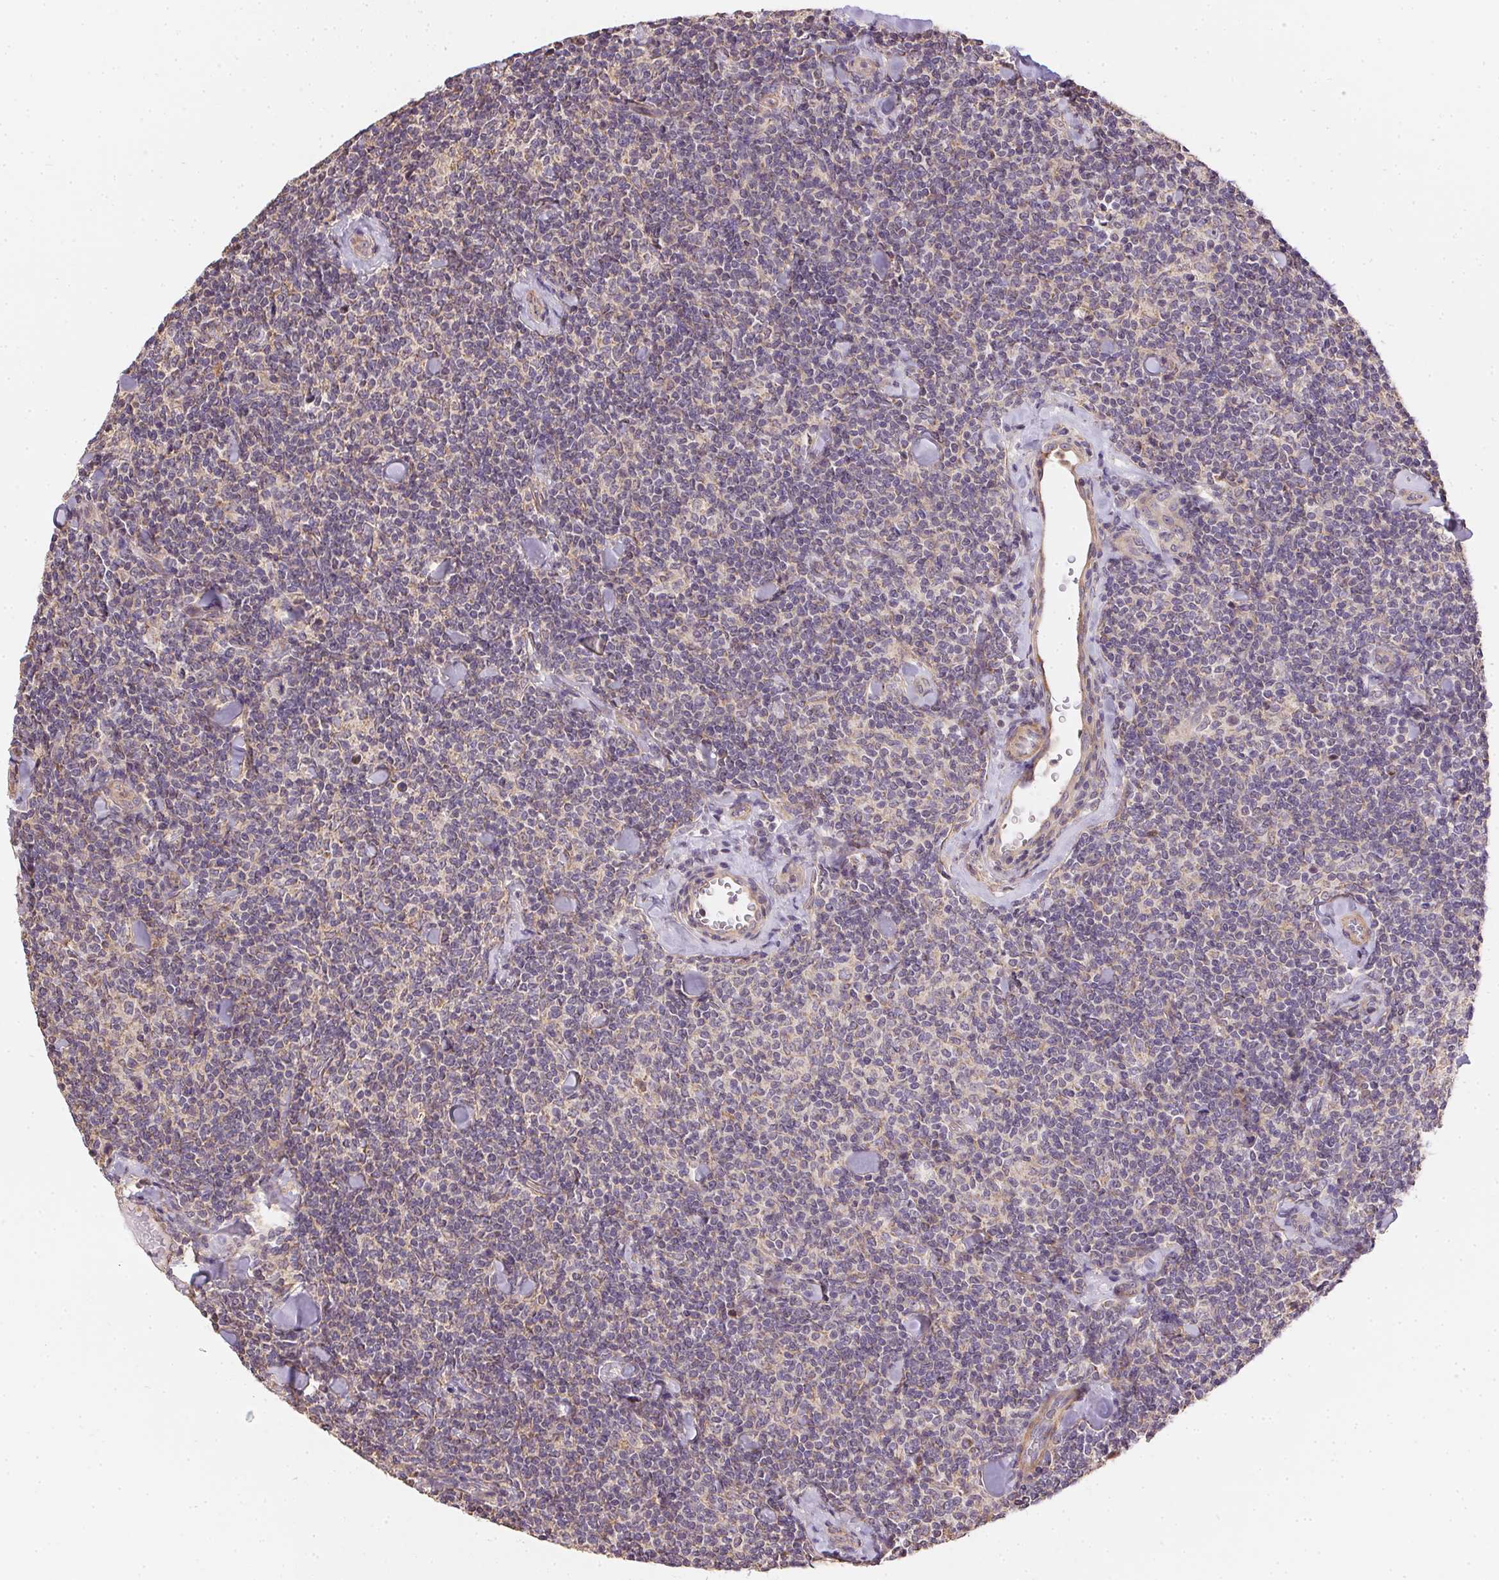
{"staining": {"intensity": "negative", "quantity": "none", "location": "none"}, "tissue": "lymphoma", "cell_type": "Tumor cells", "image_type": "cancer", "snomed": [{"axis": "morphology", "description": "Malignant lymphoma, non-Hodgkin's type, Low grade"}, {"axis": "topography", "description": "Lymph node"}], "caption": "Low-grade malignant lymphoma, non-Hodgkin's type was stained to show a protein in brown. There is no significant expression in tumor cells.", "gene": "REV3L", "patient": {"sex": "female", "age": 56}}